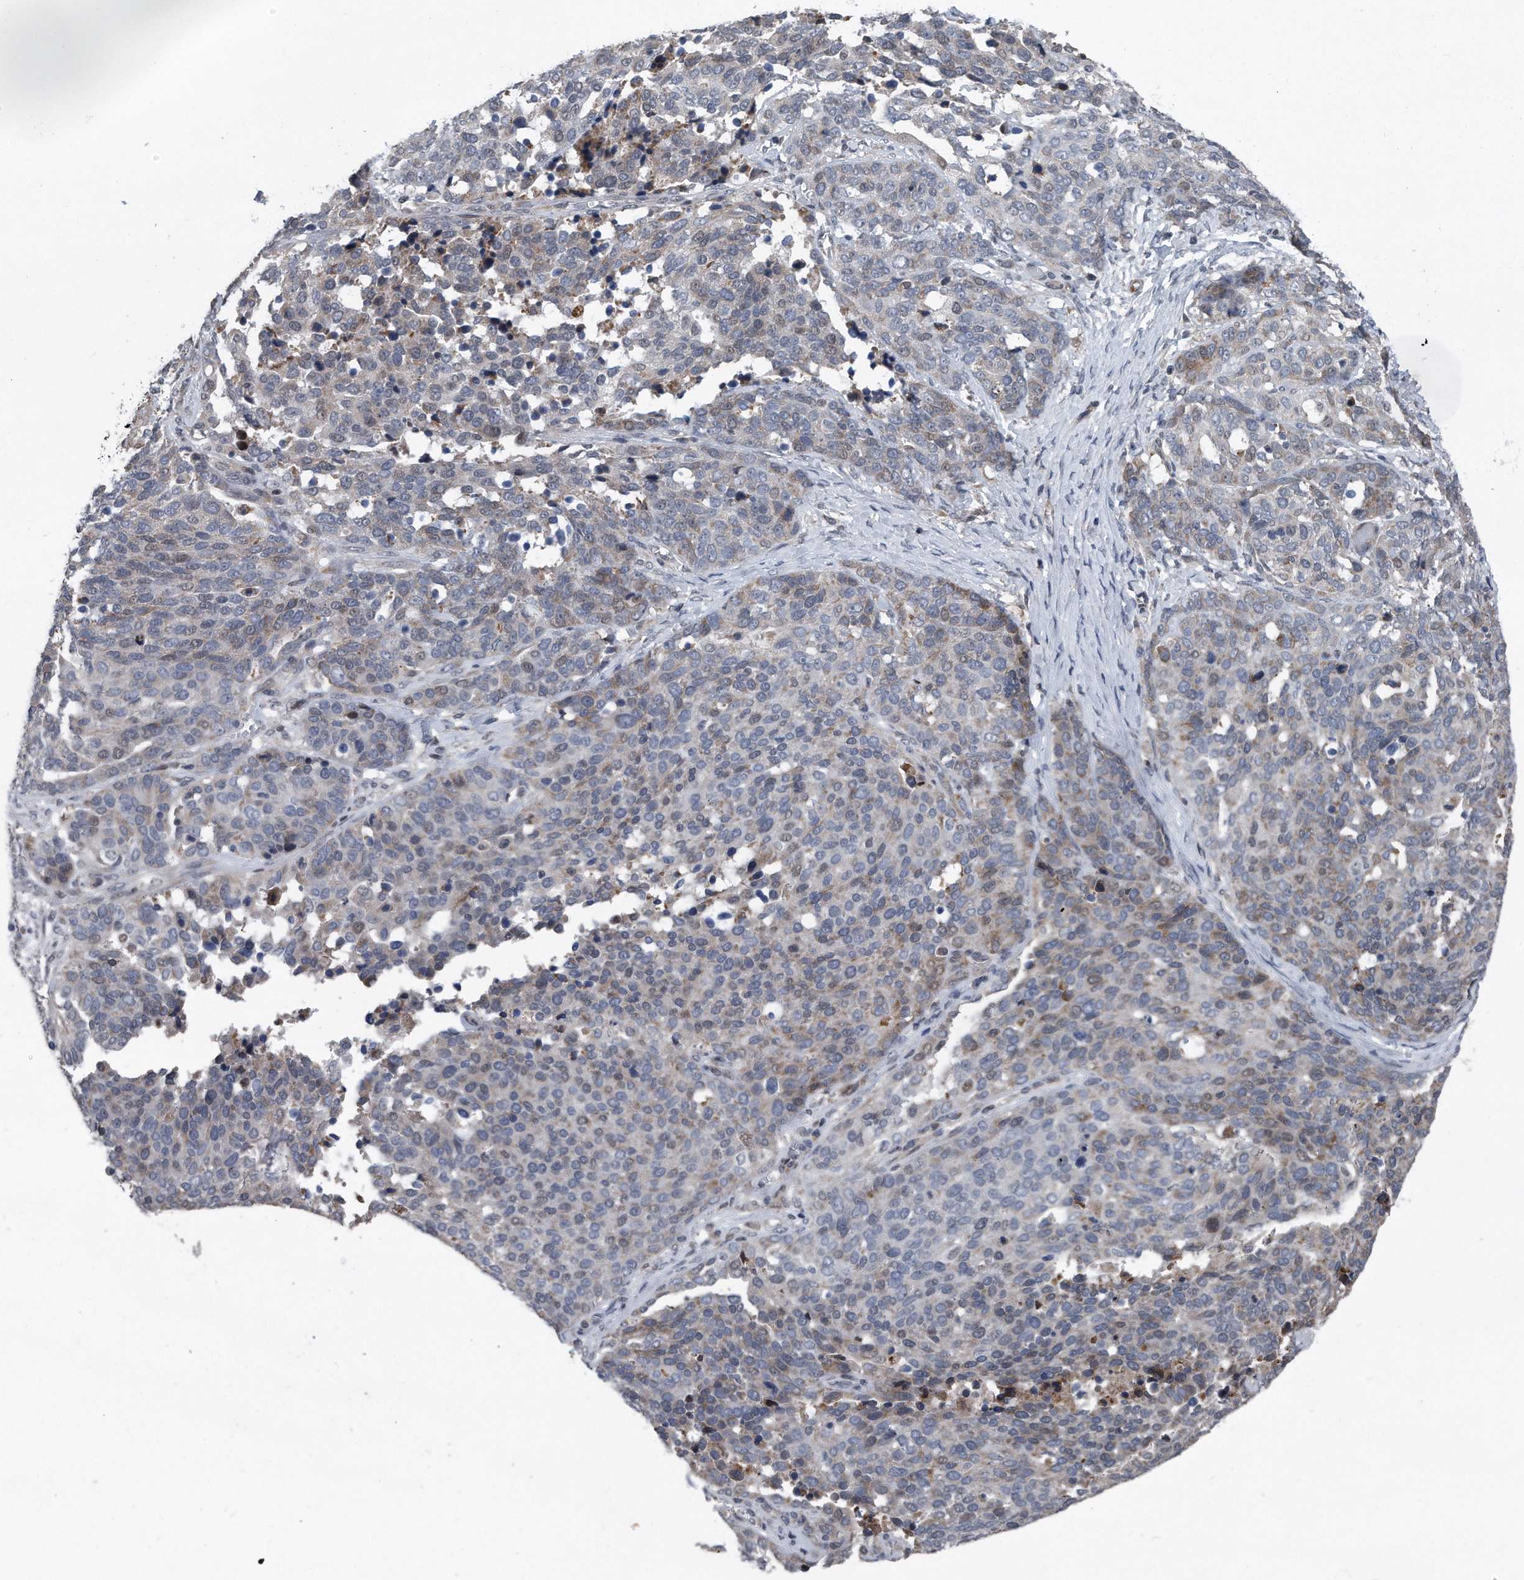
{"staining": {"intensity": "weak", "quantity": "<25%", "location": "cytoplasmic/membranous"}, "tissue": "ovarian cancer", "cell_type": "Tumor cells", "image_type": "cancer", "snomed": [{"axis": "morphology", "description": "Cystadenocarcinoma, serous, NOS"}, {"axis": "topography", "description": "Ovary"}], "caption": "The image demonstrates no staining of tumor cells in ovarian serous cystadenocarcinoma.", "gene": "DST", "patient": {"sex": "female", "age": 44}}